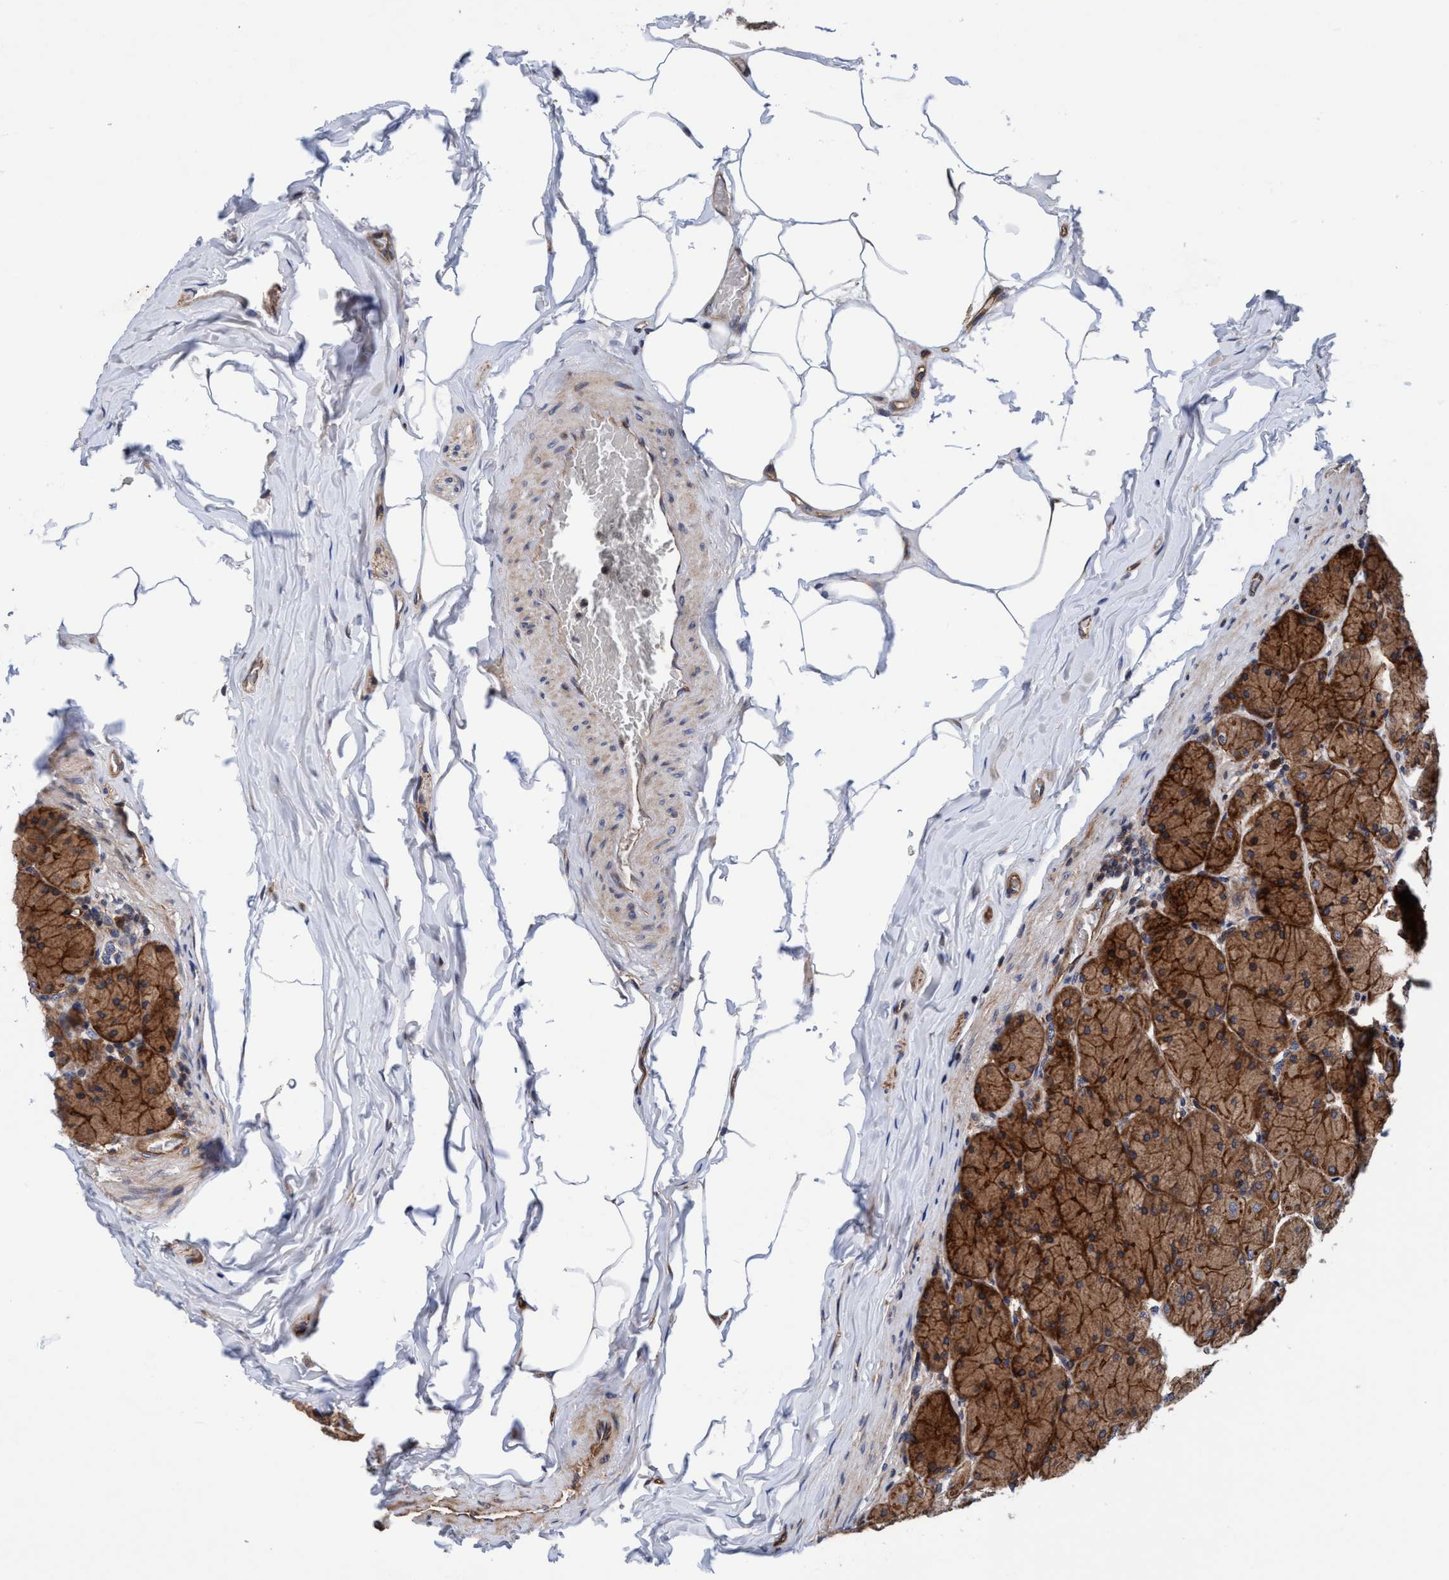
{"staining": {"intensity": "strong", "quantity": ">75%", "location": "cytoplasmic/membranous"}, "tissue": "stomach", "cell_type": "Glandular cells", "image_type": "normal", "snomed": [{"axis": "morphology", "description": "Normal tissue, NOS"}, {"axis": "topography", "description": "Stomach, upper"}], "caption": "A brown stain shows strong cytoplasmic/membranous staining of a protein in glandular cells of unremarkable stomach.", "gene": "MCM3AP", "patient": {"sex": "female", "age": 56}}